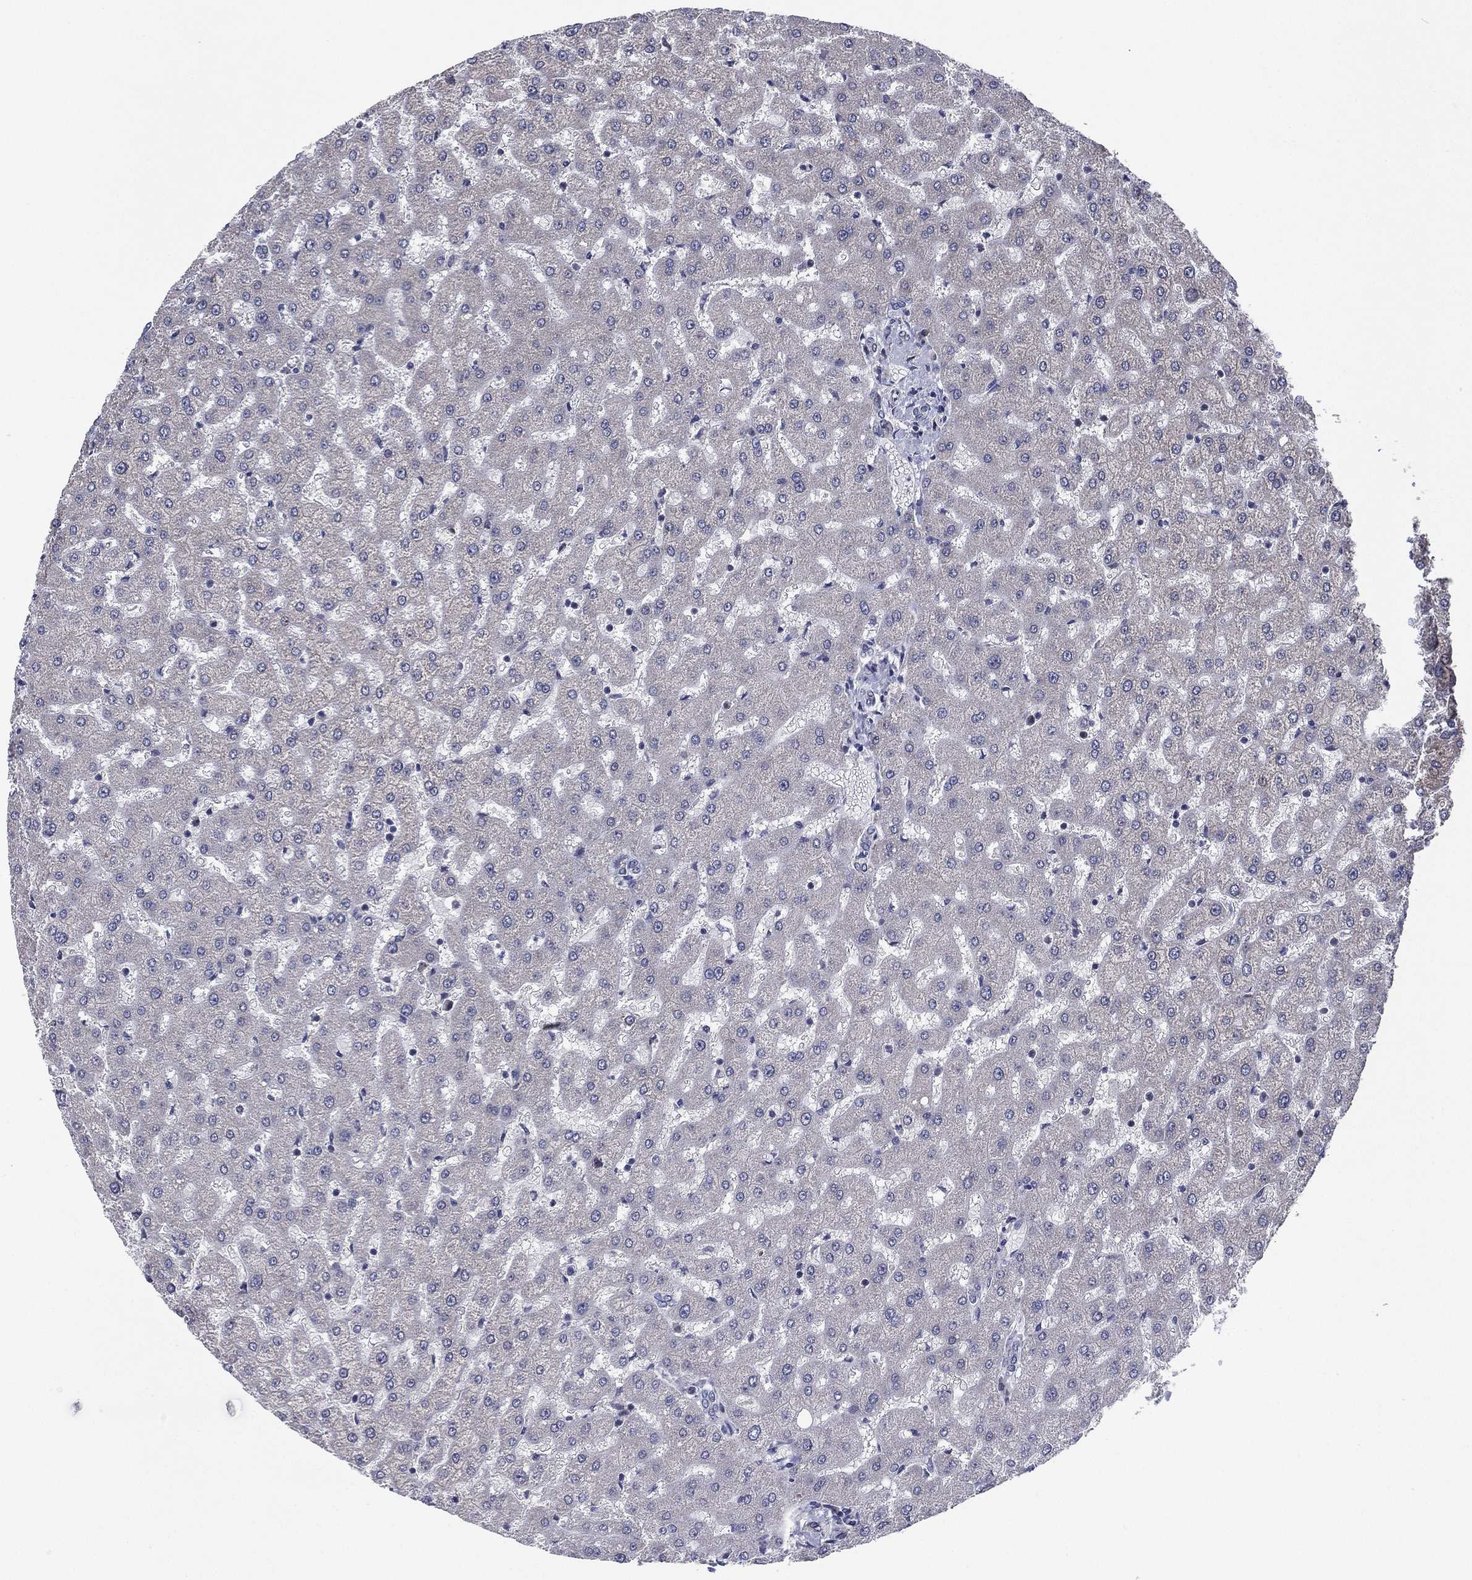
{"staining": {"intensity": "negative", "quantity": "none", "location": "none"}, "tissue": "liver", "cell_type": "Cholangiocytes", "image_type": "normal", "snomed": [{"axis": "morphology", "description": "Normal tissue, NOS"}, {"axis": "topography", "description": "Liver"}], "caption": "Immunohistochemistry image of benign human liver stained for a protein (brown), which displays no positivity in cholangiocytes. (IHC, brightfield microscopy, high magnification).", "gene": "UTP14A", "patient": {"sex": "female", "age": 50}}